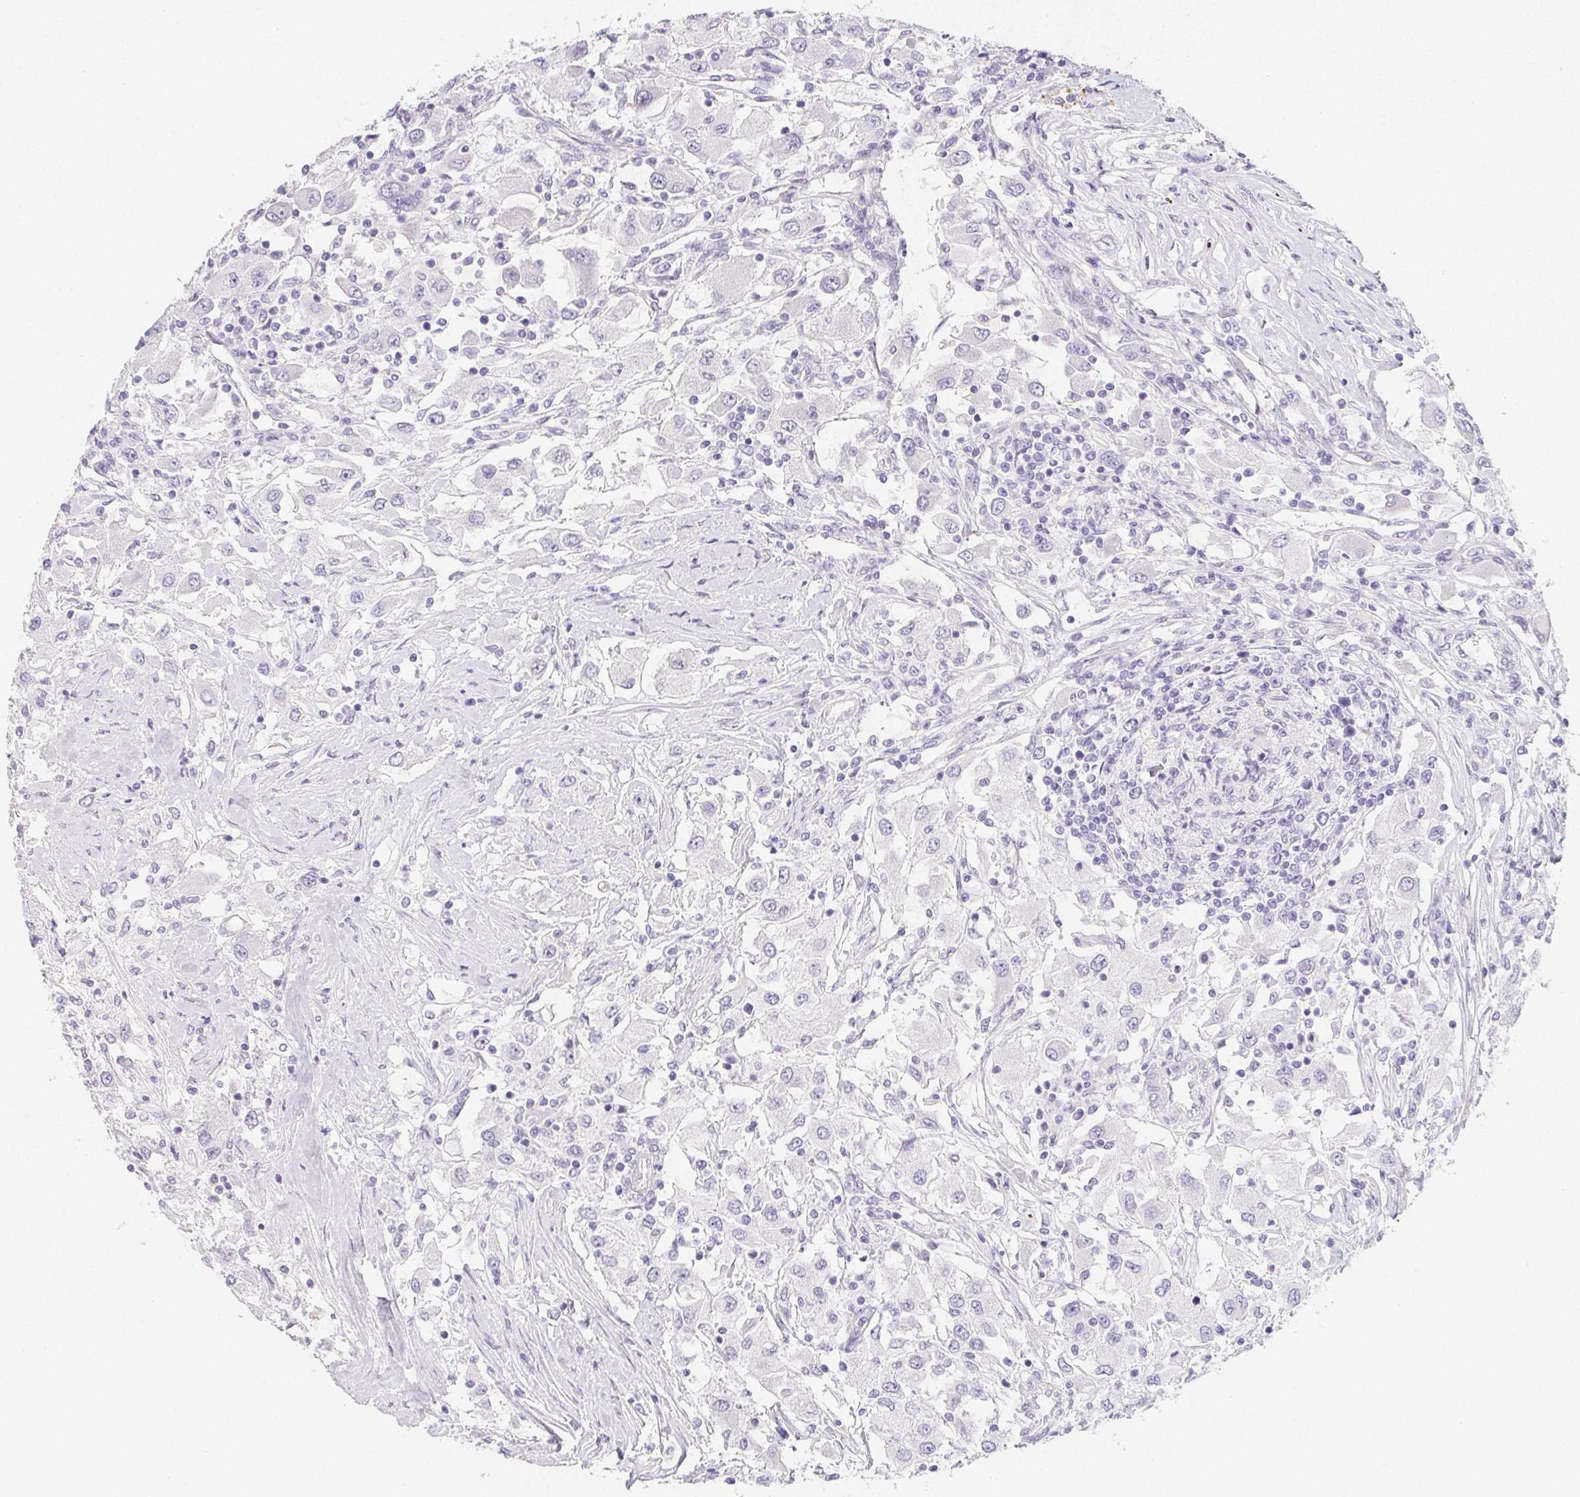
{"staining": {"intensity": "negative", "quantity": "none", "location": "none"}, "tissue": "renal cancer", "cell_type": "Tumor cells", "image_type": "cancer", "snomed": [{"axis": "morphology", "description": "Adenocarcinoma, NOS"}, {"axis": "topography", "description": "Kidney"}], "caption": "DAB immunohistochemical staining of renal adenocarcinoma shows no significant expression in tumor cells. (DAB (3,3'-diaminobenzidine) immunohistochemistry (IHC) visualized using brightfield microscopy, high magnification).", "gene": "ZBBX", "patient": {"sex": "female", "age": 67}}